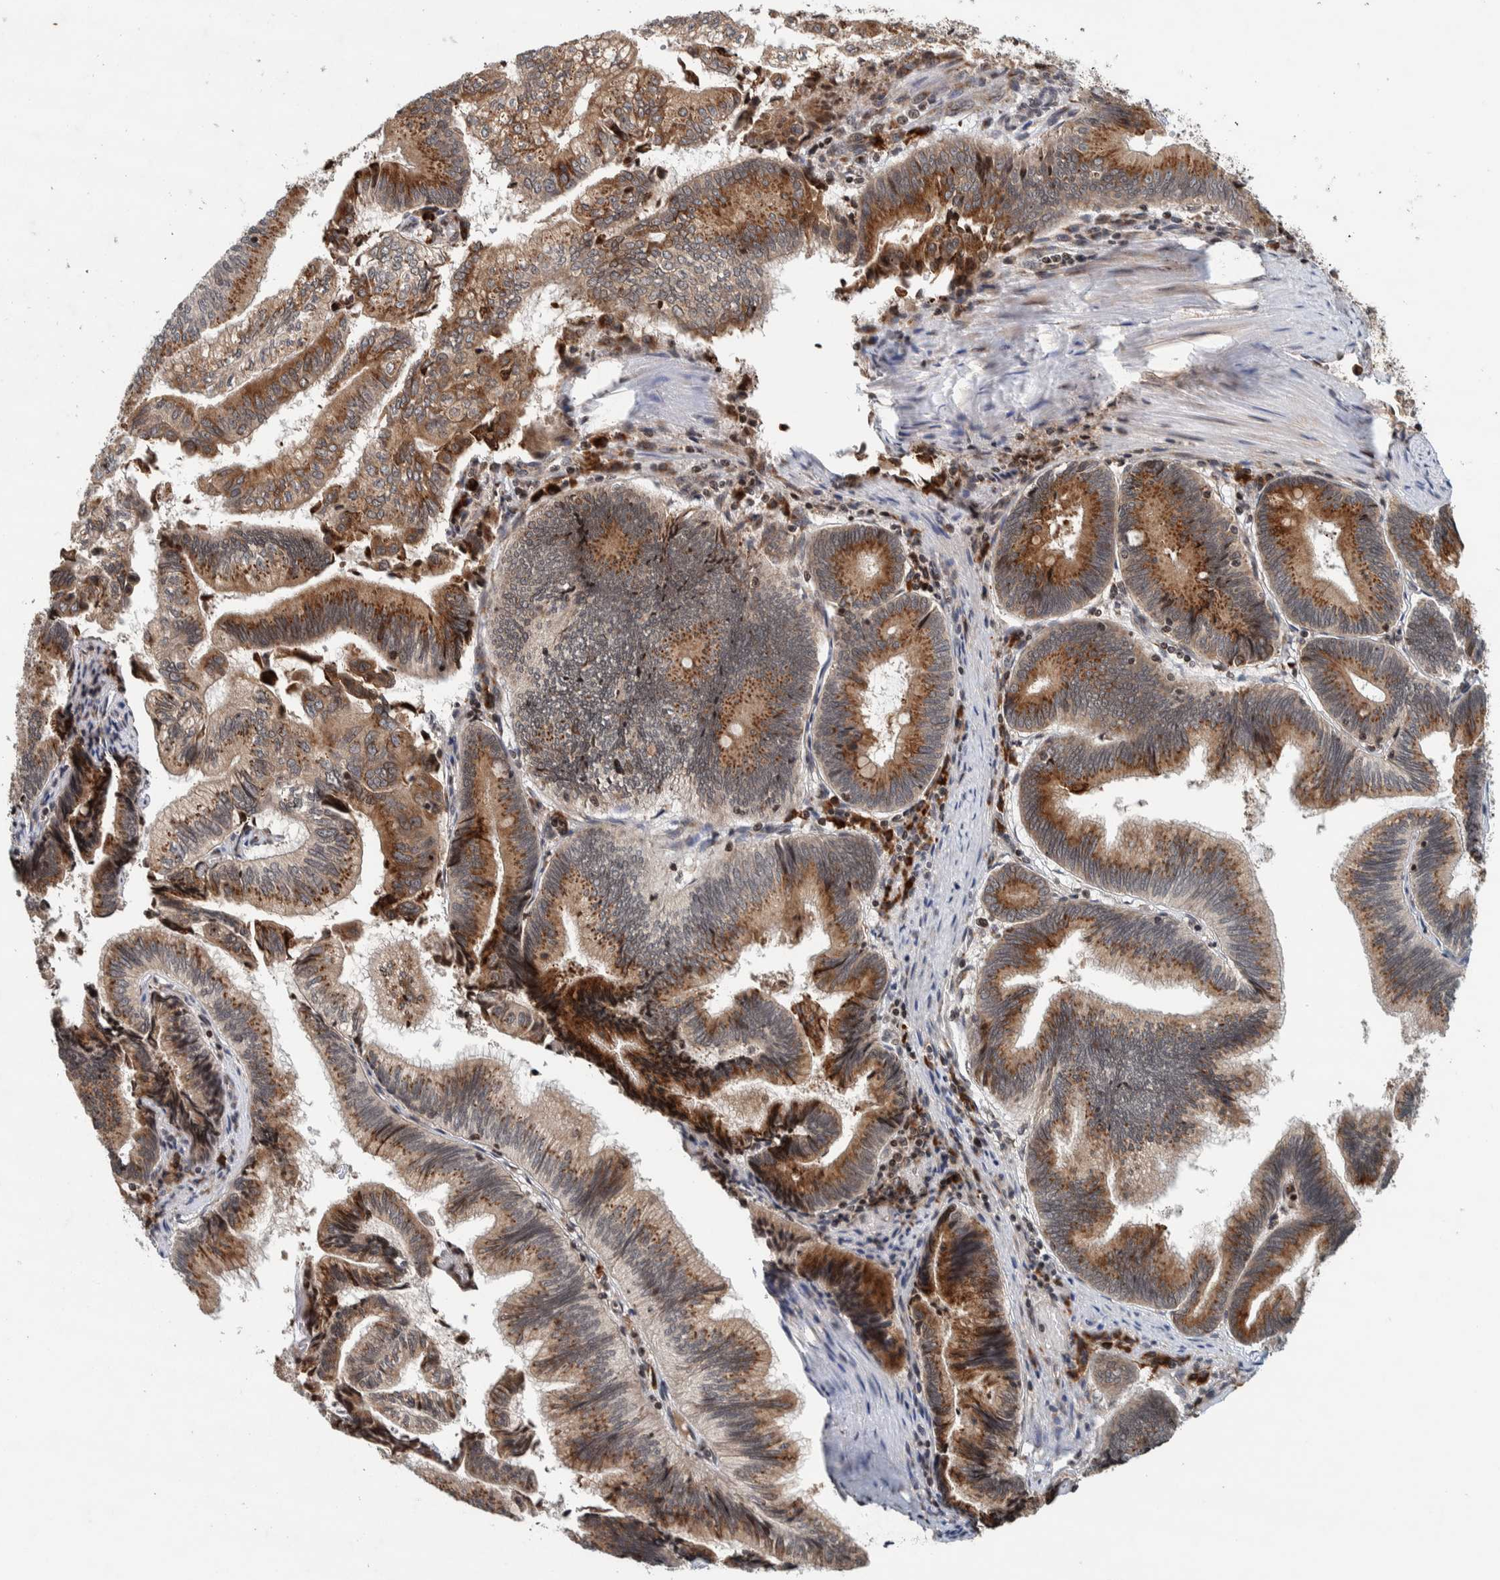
{"staining": {"intensity": "strong", "quantity": "25%-75%", "location": "cytoplasmic/membranous"}, "tissue": "pancreatic cancer", "cell_type": "Tumor cells", "image_type": "cancer", "snomed": [{"axis": "morphology", "description": "Adenocarcinoma, NOS"}, {"axis": "topography", "description": "Pancreas"}], "caption": "Tumor cells exhibit high levels of strong cytoplasmic/membranous staining in about 25%-75% of cells in adenocarcinoma (pancreatic).", "gene": "CCDC182", "patient": {"sex": "male", "age": 82}}